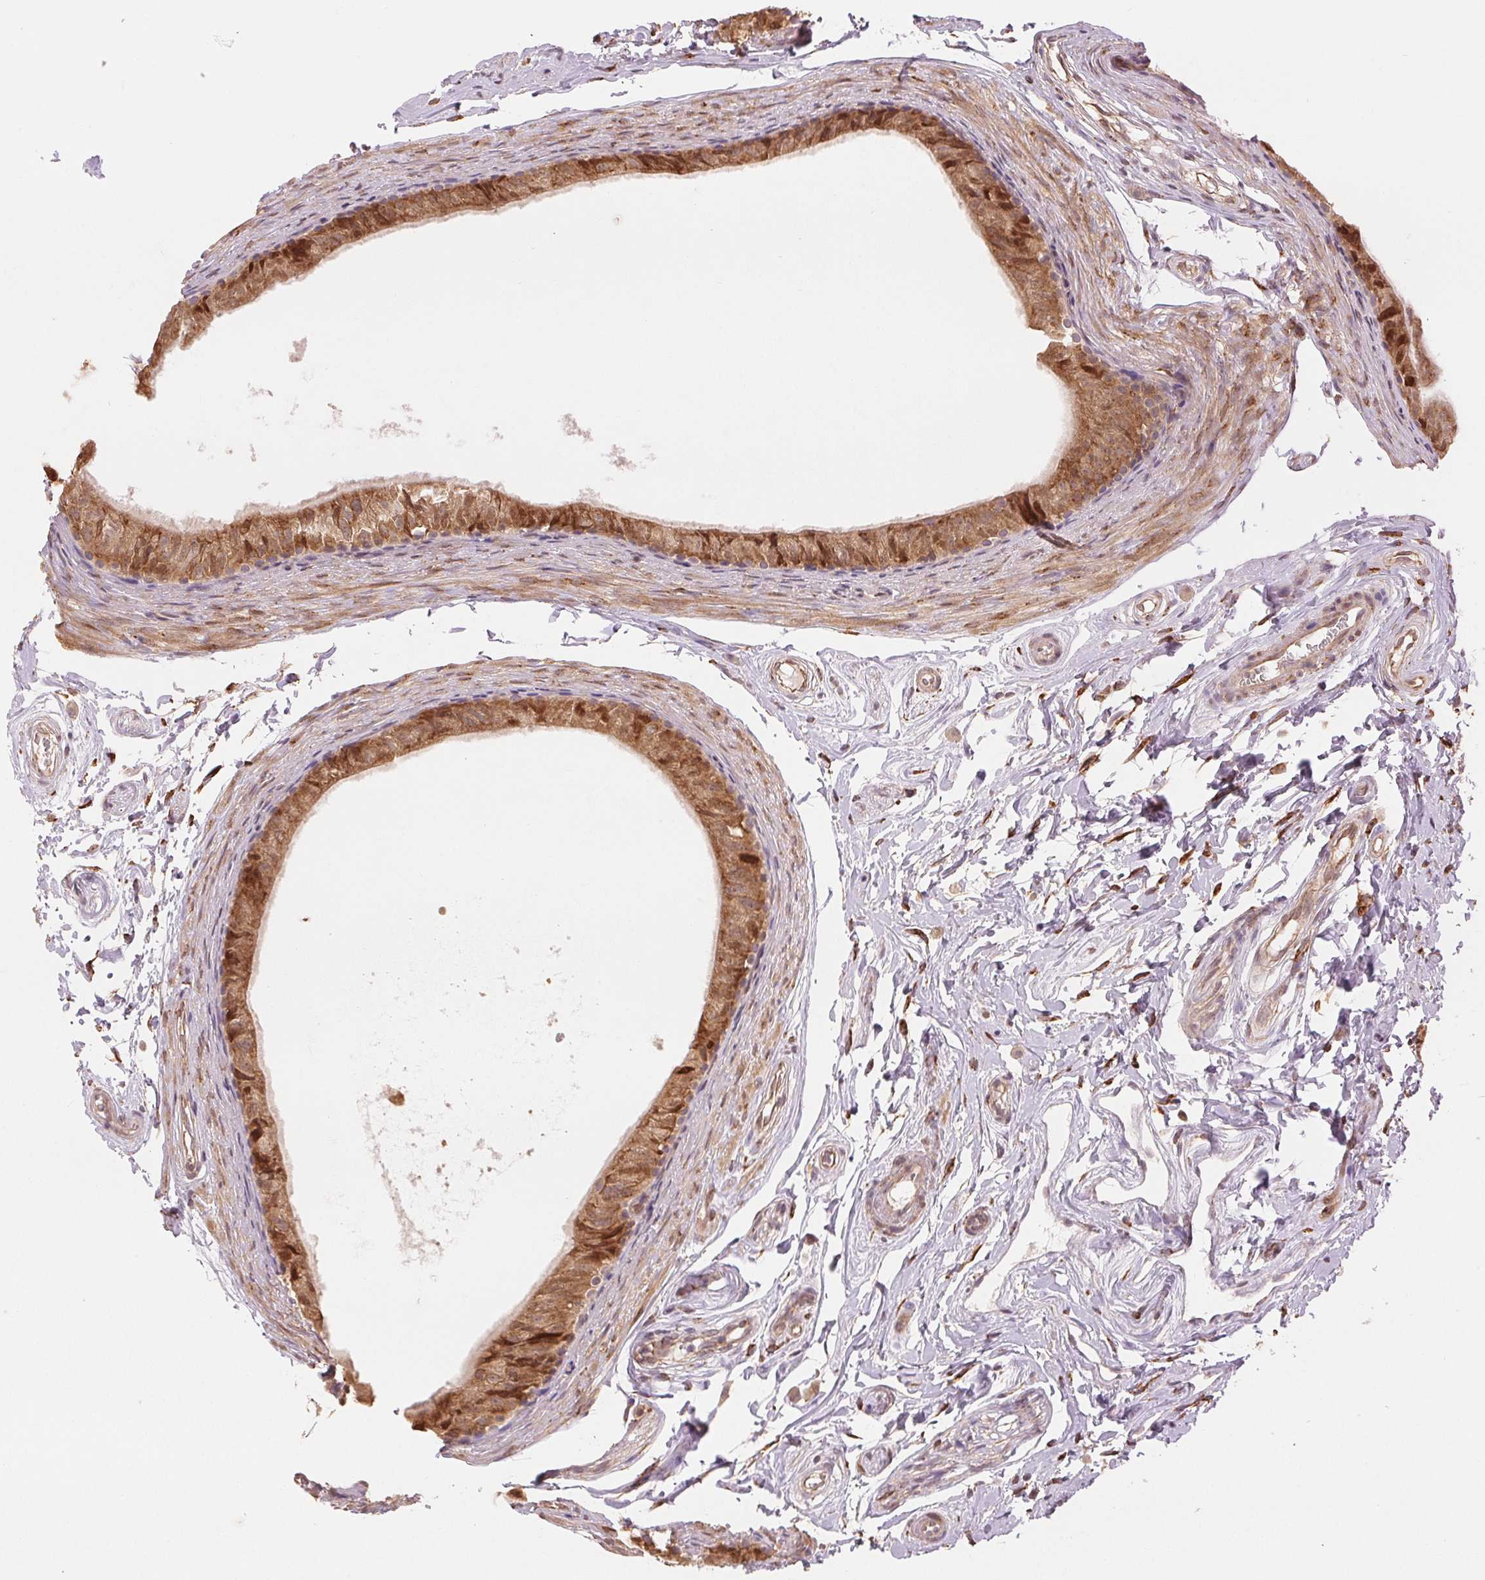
{"staining": {"intensity": "moderate", "quantity": ">75%", "location": "cytoplasmic/membranous,nuclear"}, "tissue": "epididymis", "cell_type": "Glandular cells", "image_type": "normal", "snomed": [{"axis": "morphology", "description": "Normal tissue, NOS"}, {"axis": "topography", "description": "Epididymis"}], "caption": "The histopathology image shows a brown stain indicating the presence of a protein in the cytoplasmic/membranous,nuclear of glandular cells in epididymis.", "gene": "SLC20A1", "patient": {"sex": "male", "age": 45}}